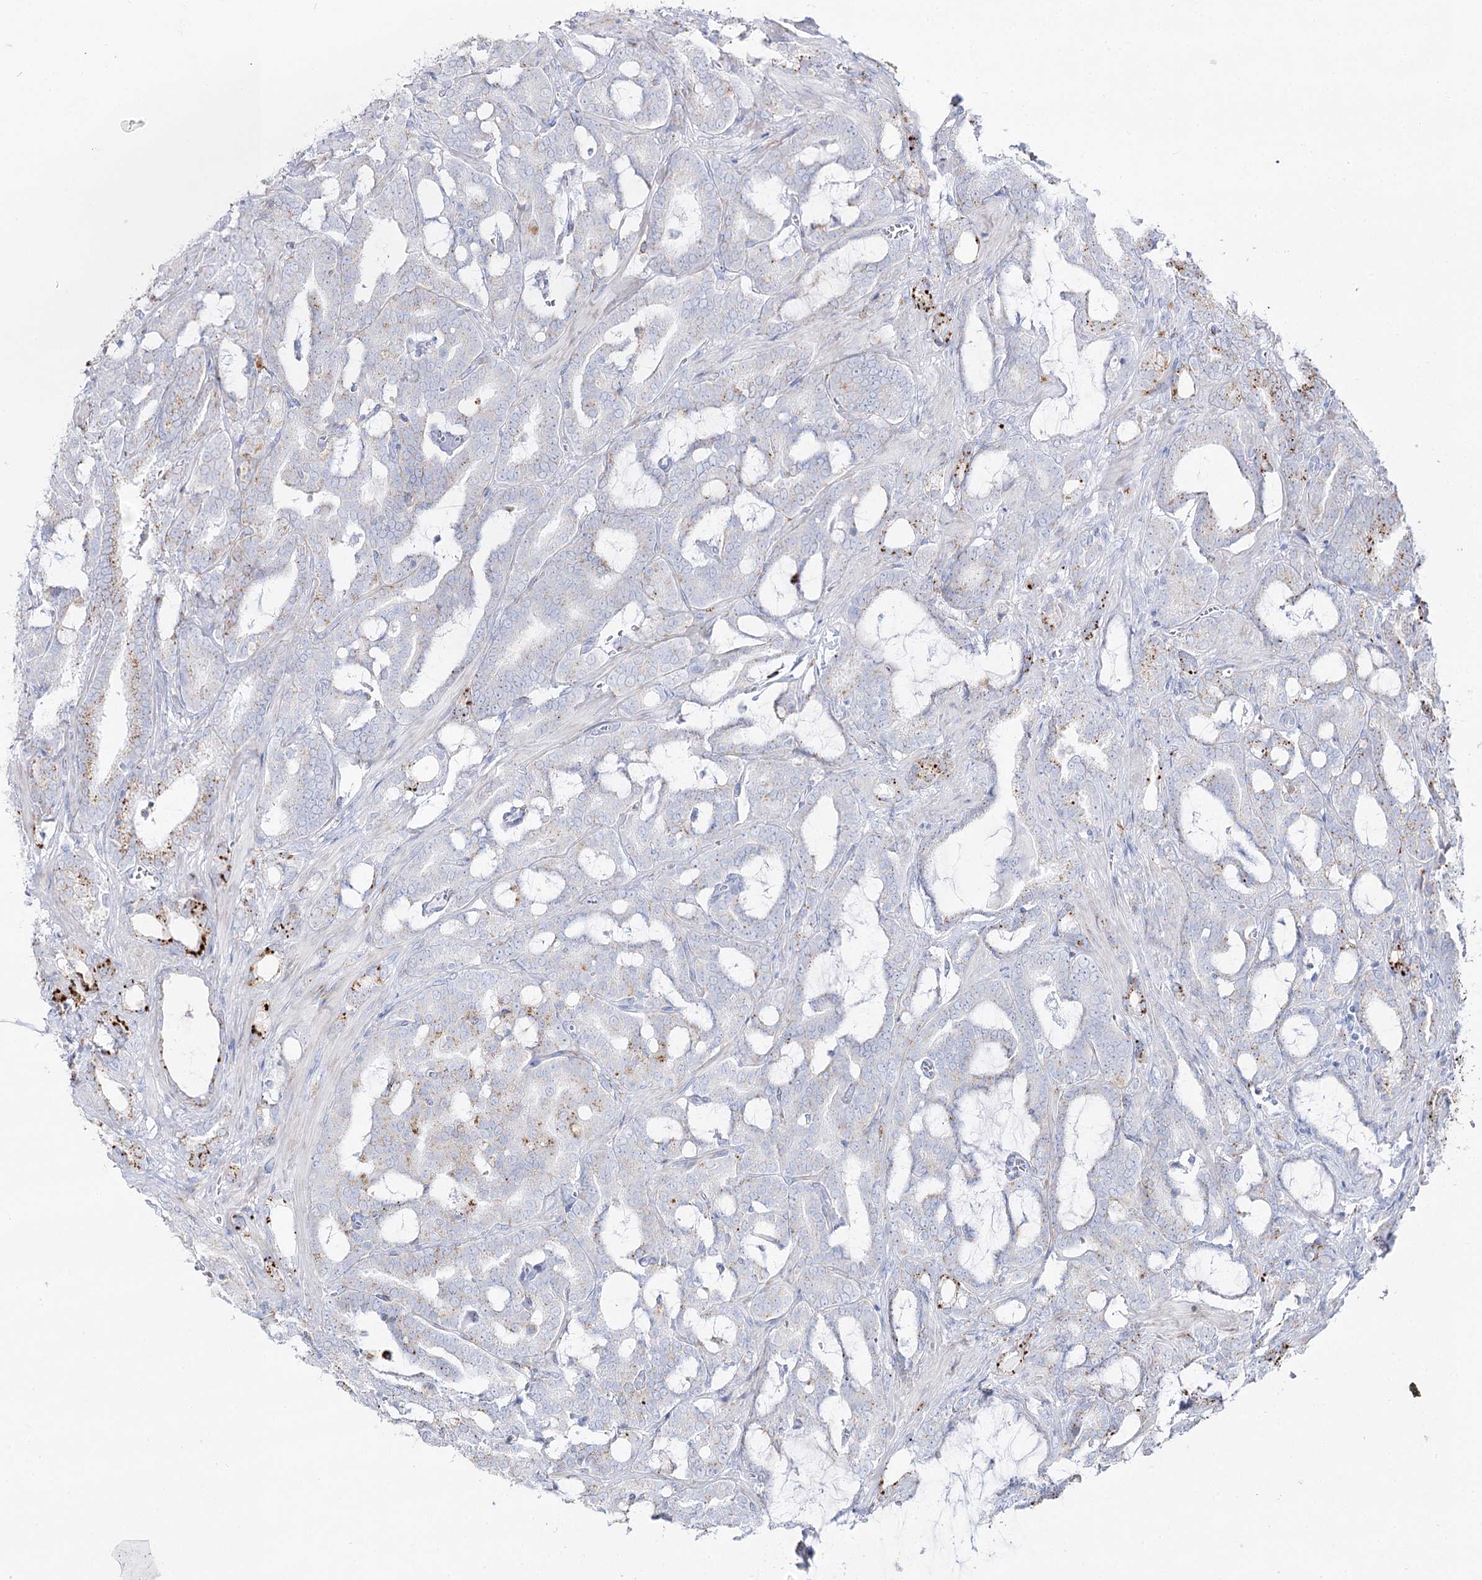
{"staining": {"intensity": "weak", "quantity": "<25%", "location": "cytoplasmic/membranous"}, "tissue": "prostate cancer", "cell_type": "Tumor cells", "image_type": "cancer", "snomed": [{"axis": "morphology", "description": "Adenocarcinoma, High grade"}, {"axis": "topography", "description": "Prostate and seminal vesicle, NOS"}], "caption": "This histopathology image is of prostate high-grade adenocarcinoma stained with immunohistochemistry to label a protein in brown with the nuclei are counter-stained blue. There is no expression in tumor cells.", "gene": "SLC3A1", "patient": {"sex": "male", "age": 67}}